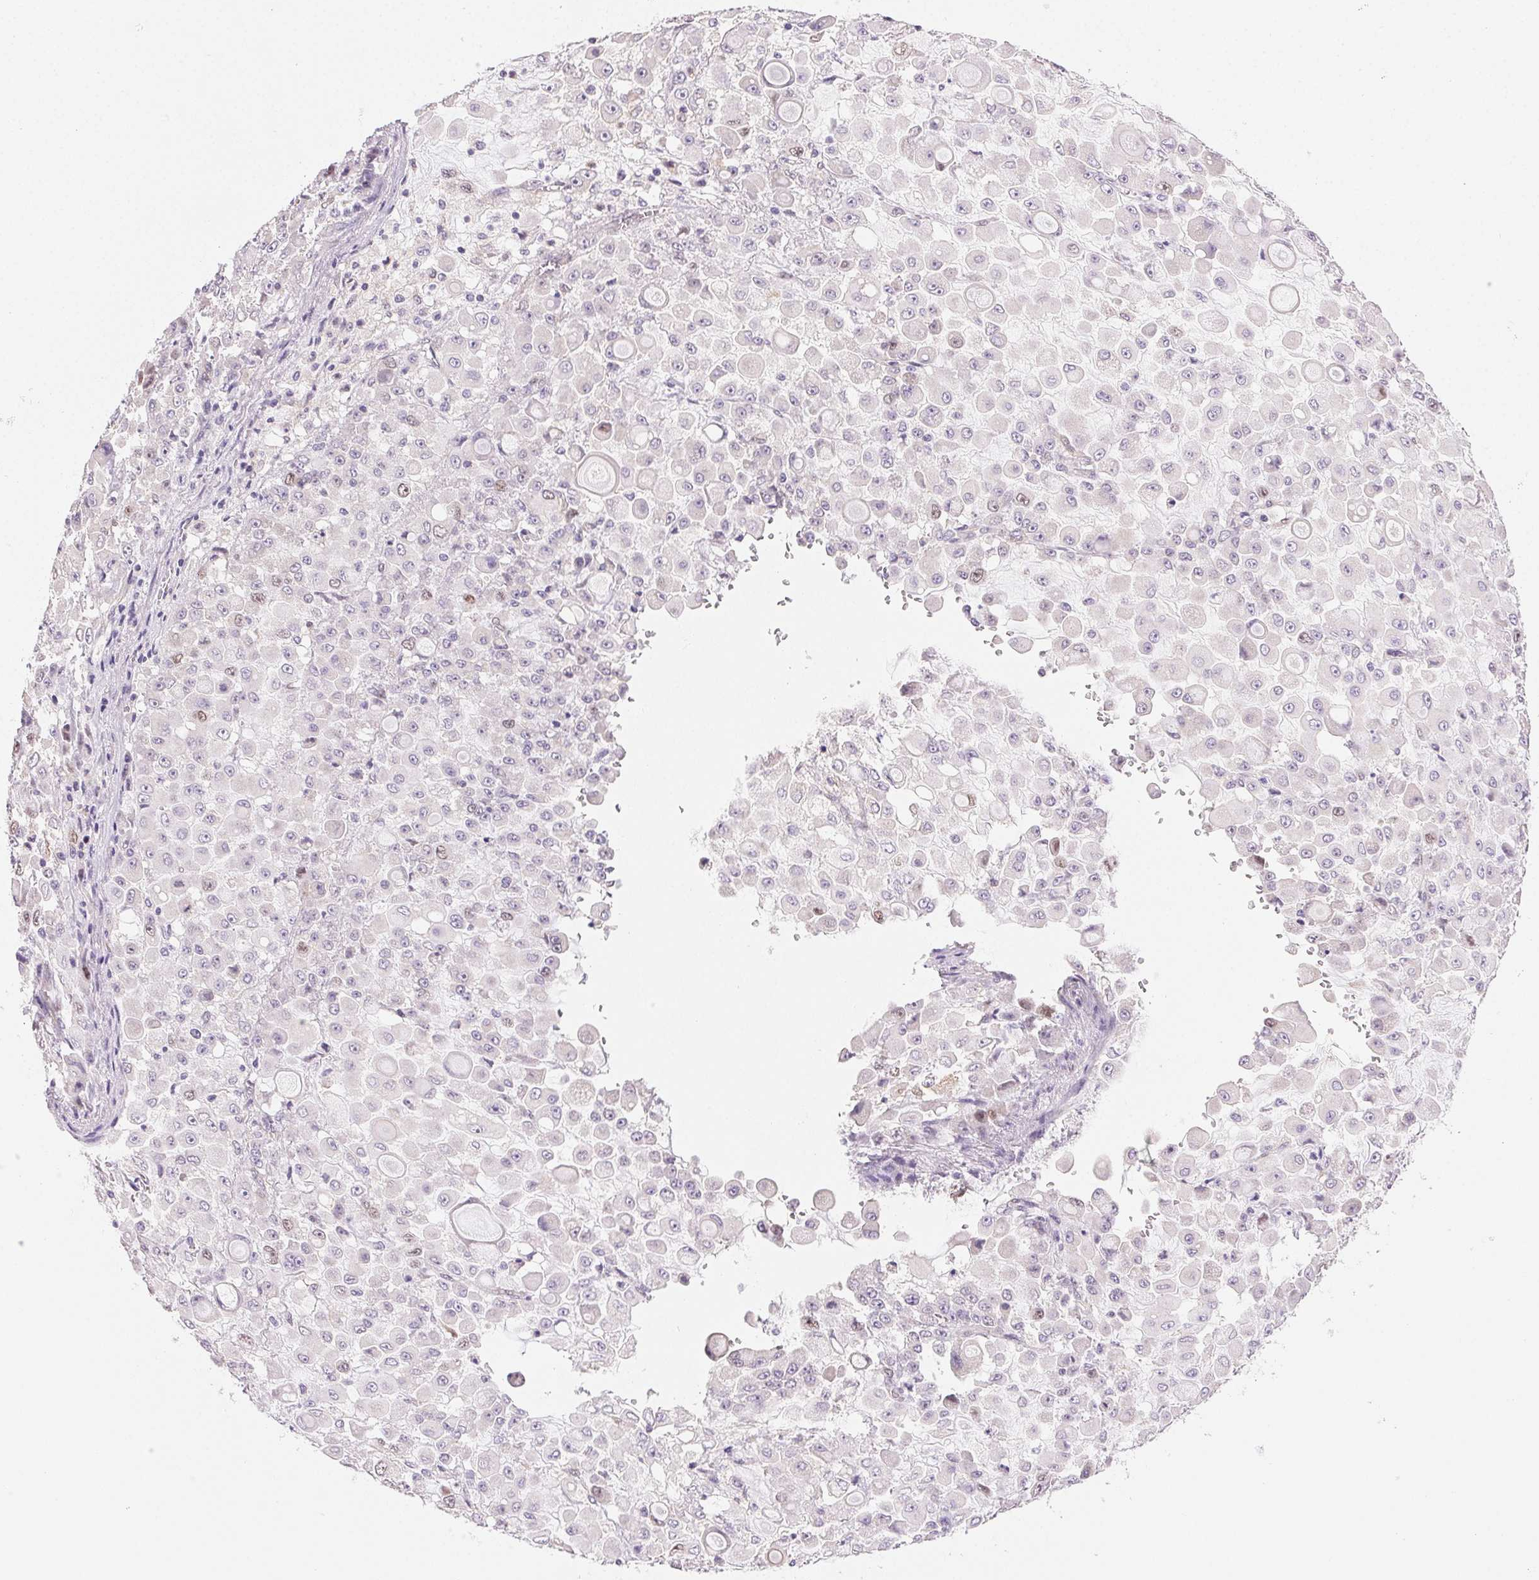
{"staining": {"intensity": "negative", "quantity": "none", "location": "none"}, "tissue": "stomach cancer", "cell_type": "Tumor cells", "image_type": "cancer", "snomed": [{"axis": "morphology", "description": "Adenocarcinoma, NOS"}, {"axis": "topography", "description": "Stomach"}], "caption": "Stomach cancer was stained to show a protein in brown. There is no significant positivity in tumor cells. (DAB immunohistochemistry visualized using brightfield microscopy, high magnification).", "gene": "SMTN", "patient": {"sex": "female", "age": 76}}